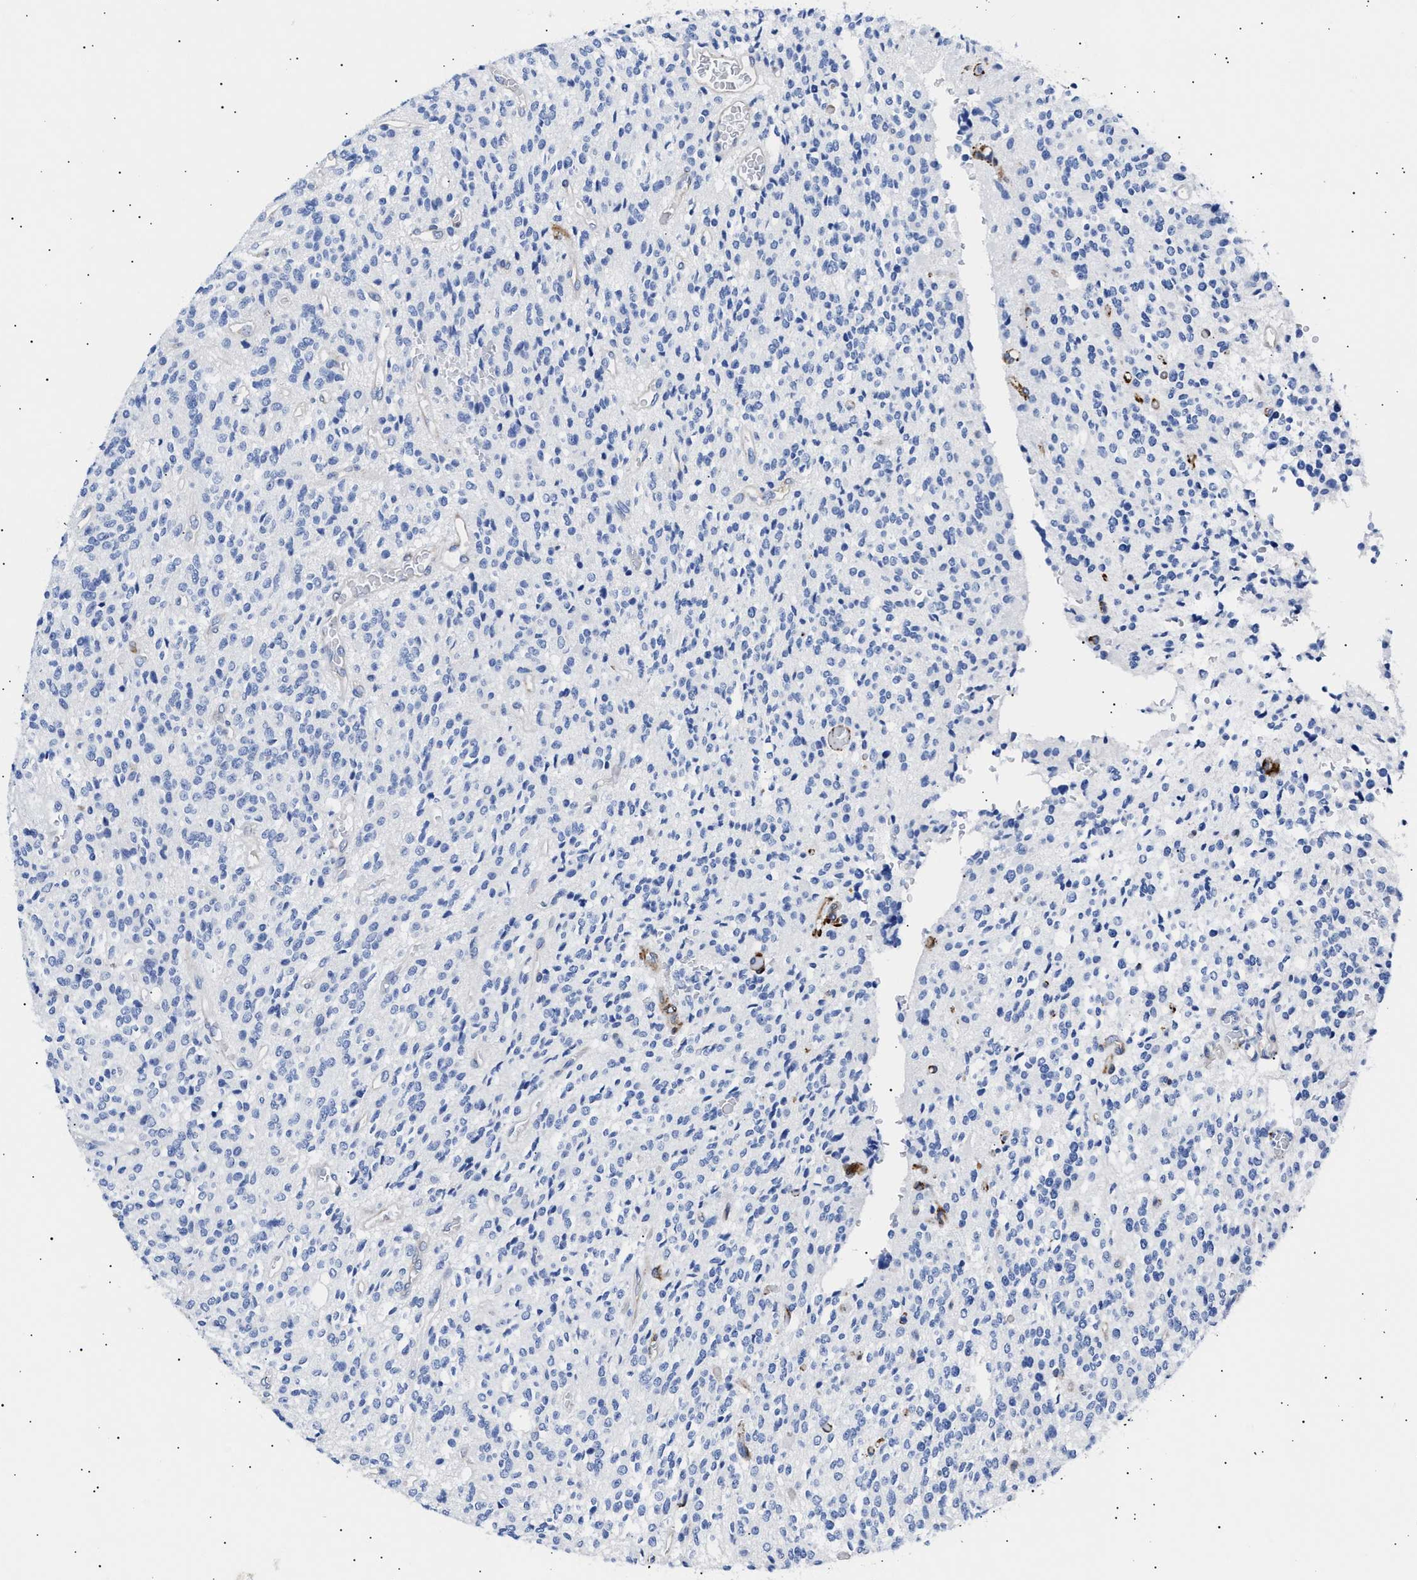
{"staining": {"intensity": "negative", "quantity": "none", "location": "none"}, "tissue": "glioma", "cell_type": "Tumor cells", "image_type": "cancer", "snomed": [{"axis": "morphology", "description": "Glioma, malignant, High grade"}, {"axis": "topography", "description": "Brain"}], "caption": "Immunohistochemistry histopathology image of malignant glioma (high-grade) stained for a protein (brown), which reveals no staining in tumor cells.", "gene": "HEMGN", "patient": {"sex": "male", "age": 34}}